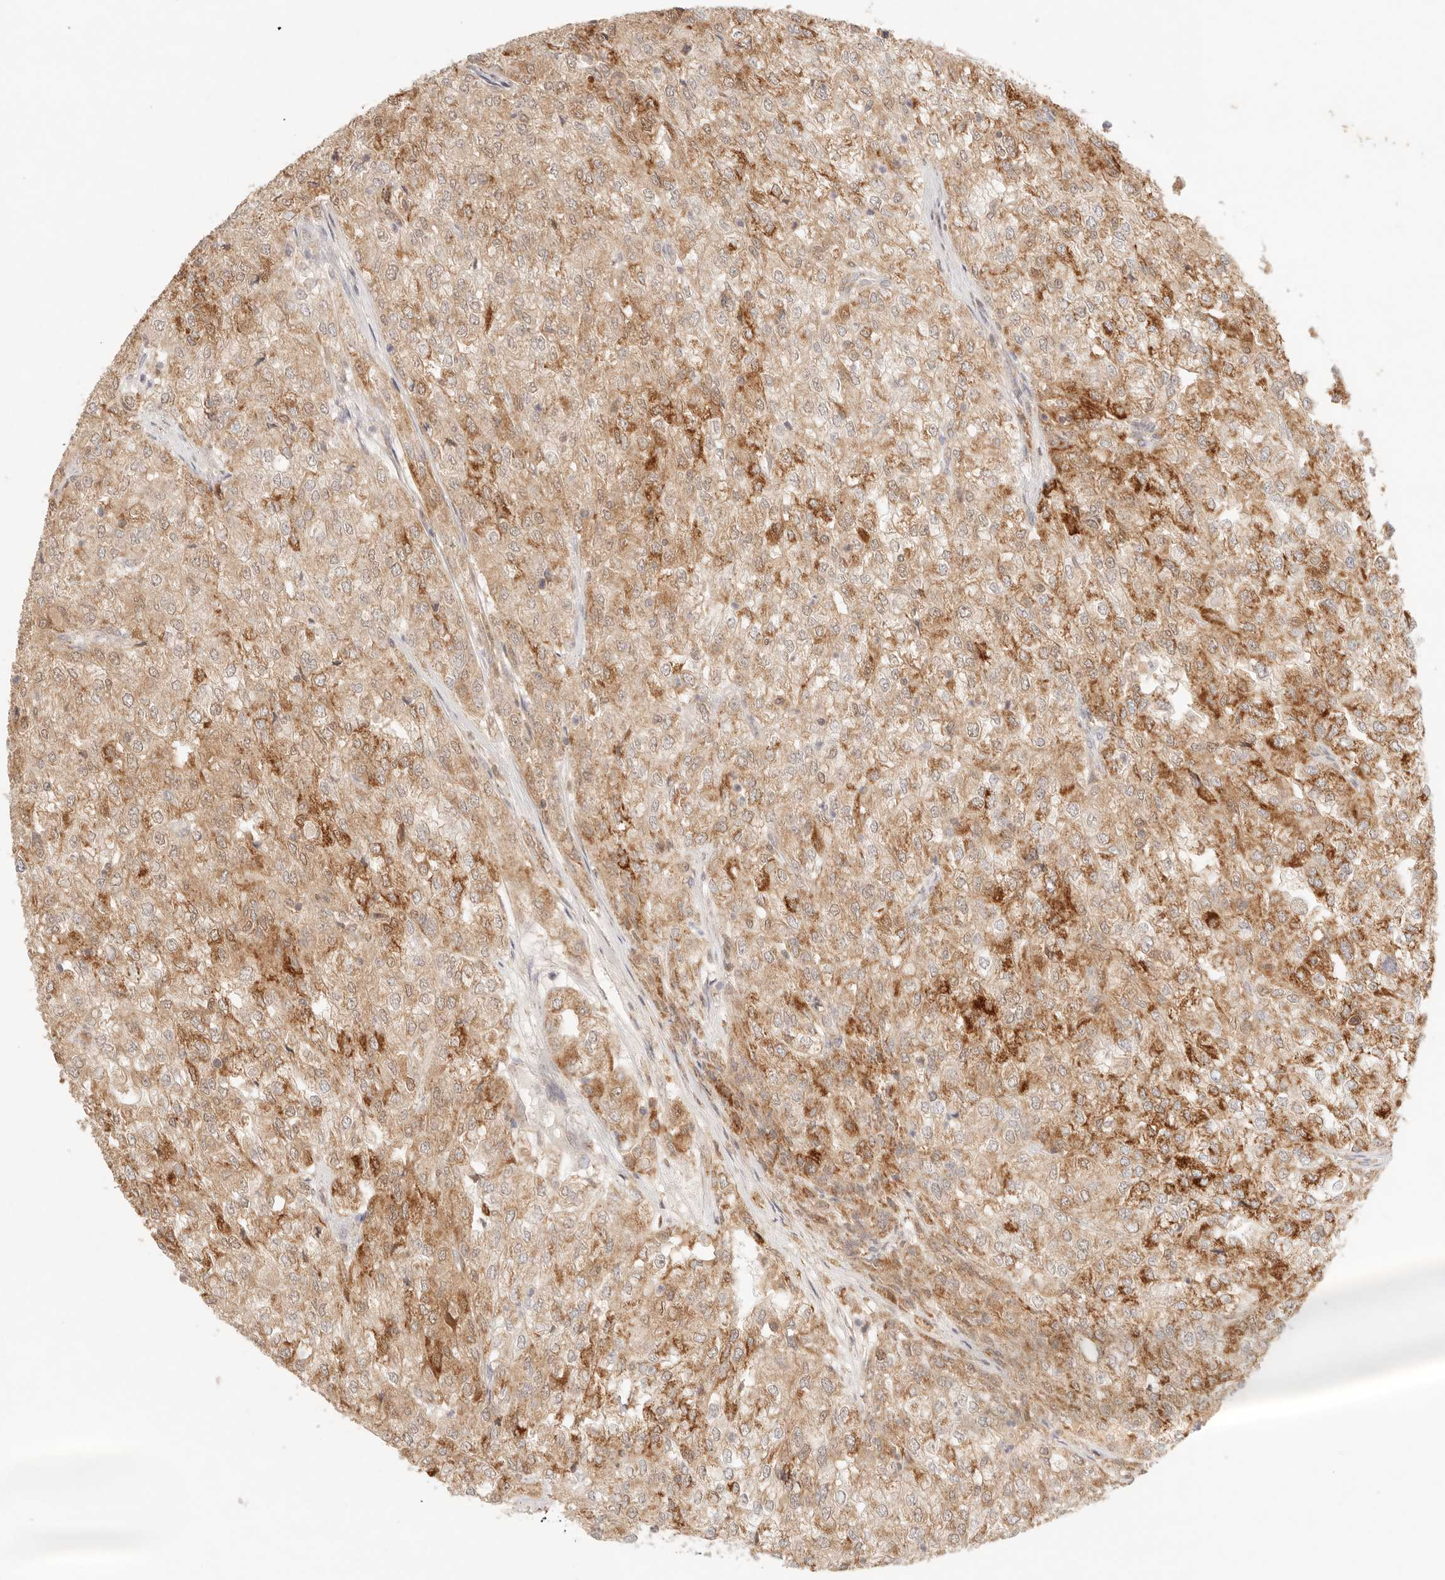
{"staining": {"intensity": "moderate", "quantity": ">75%", "location": "cytoplasmic/membranous"}, "tissue": "renal cancer", "cell_type": "Tumor cells", "image_type": "cancer", "snomed": [{"axis": "morphology", "description": "Adenocarcinoma, NOS"}, {"axis": "topography", "description": "Kidney"}], "caption": "Approximately >75% of tumor cells in human renal cancer (adenocarcinoma) reveal moderate cytoplasmic/membranous protein positivity as visualized by brown immunohistochemical staining.", "gene": "COA6", "patient": {"sex": "female", "age": 54}}